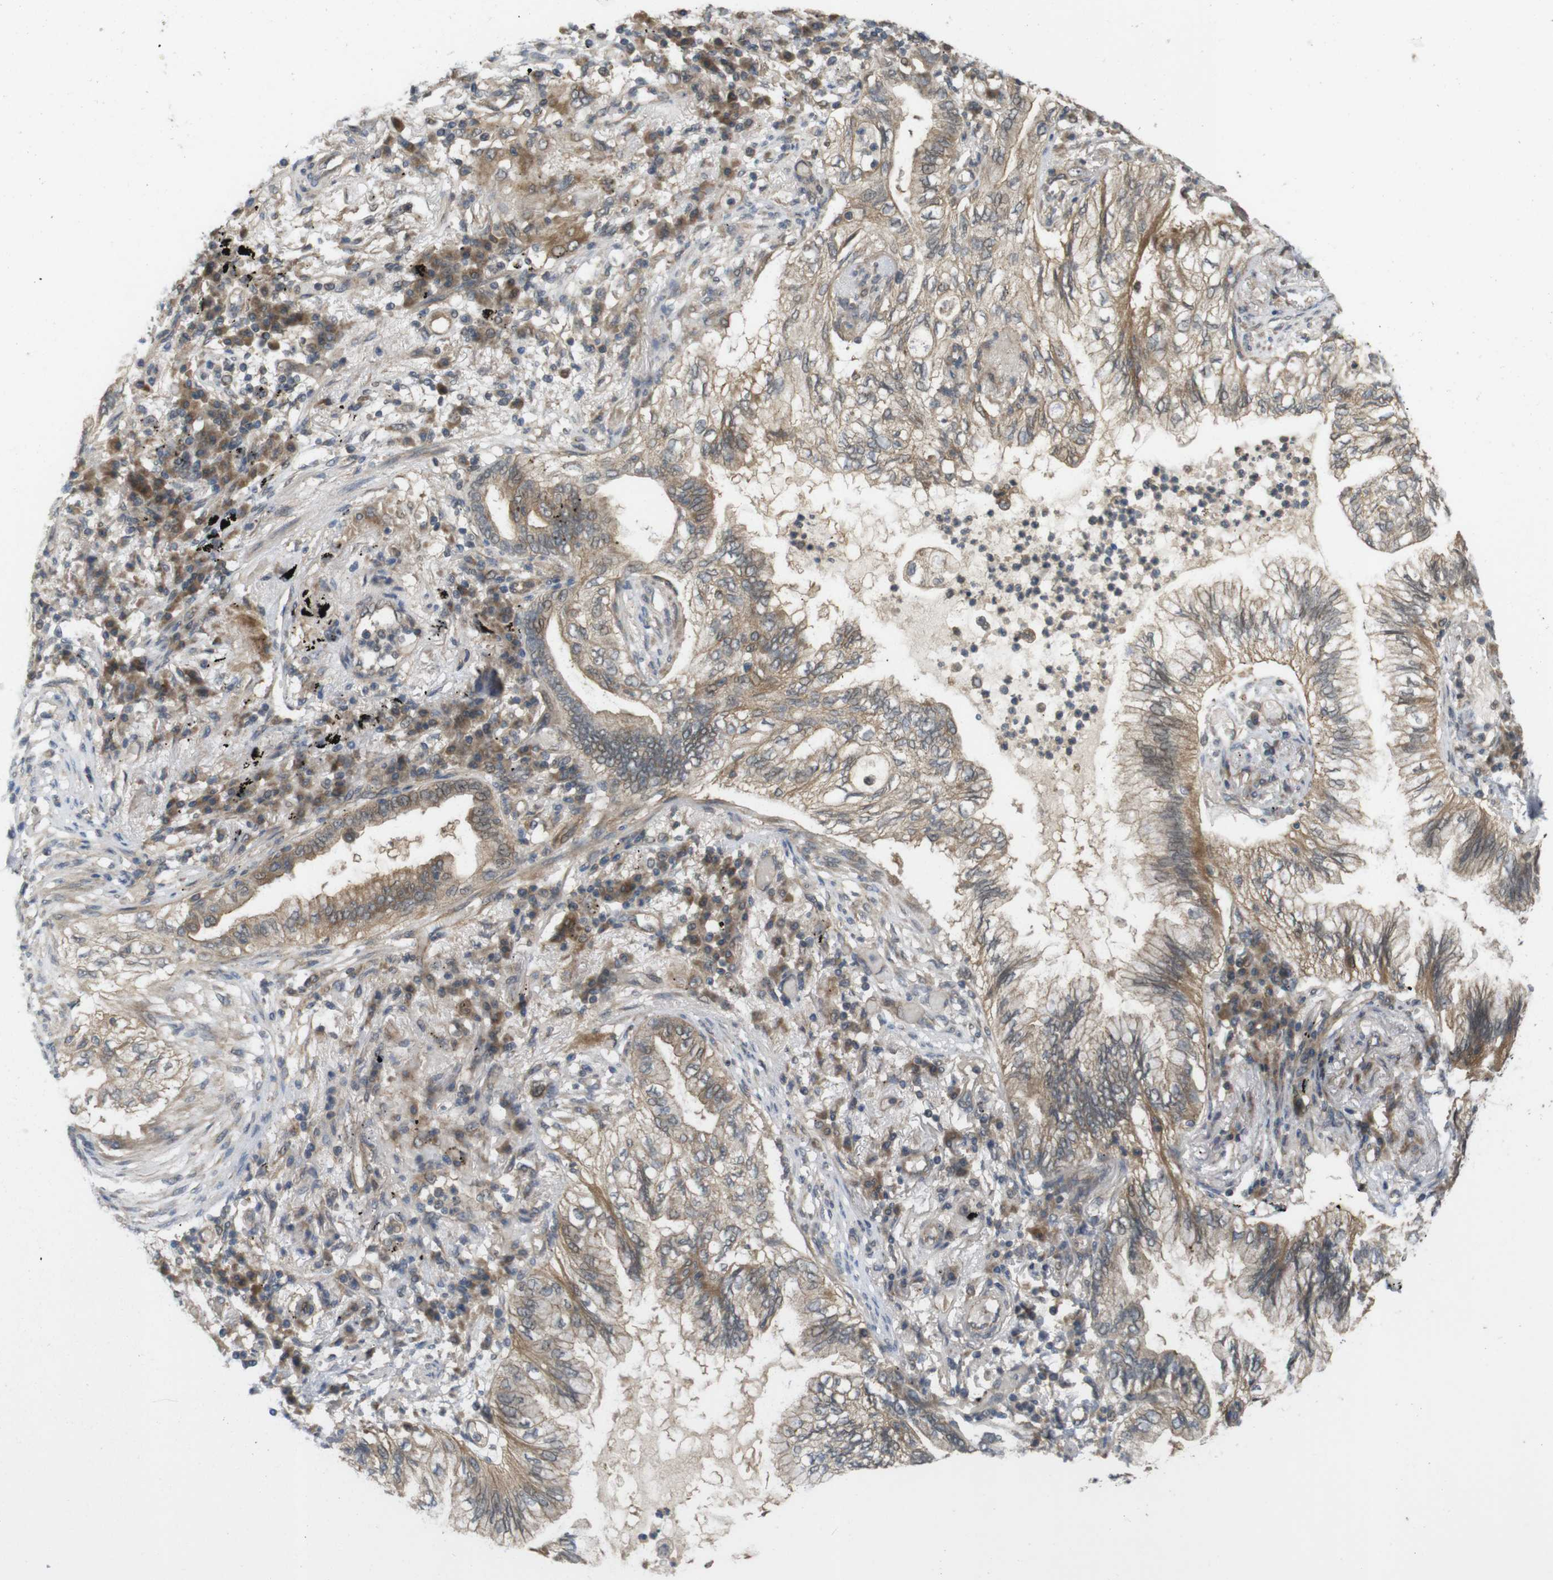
{"staining": {"intensity": "moderate", "quantity": ">75%", "location": "cytoplasmic/membranous"}, "tissue": "lung cancer", "cell_type": "Tumor cells", "image_type": "cancer", "snomed": [{"axis": "morphology", "description": "Normal tissue, NOS"}, {"axis": "morphology", "description": "Adenocarcinoma, NOS"}, {"axis": "topography", "description": "Bronchus"}, {"axis": "topography", "description": "Lung"}], "caption": "Protein expression analysis of adenocarcinoma (lung) shows moderate cytoplasmic/membranous positivity in about >75% of tumor cells.", "gene": "RNF130", "patient": {"sex": "female", "age": 70}}